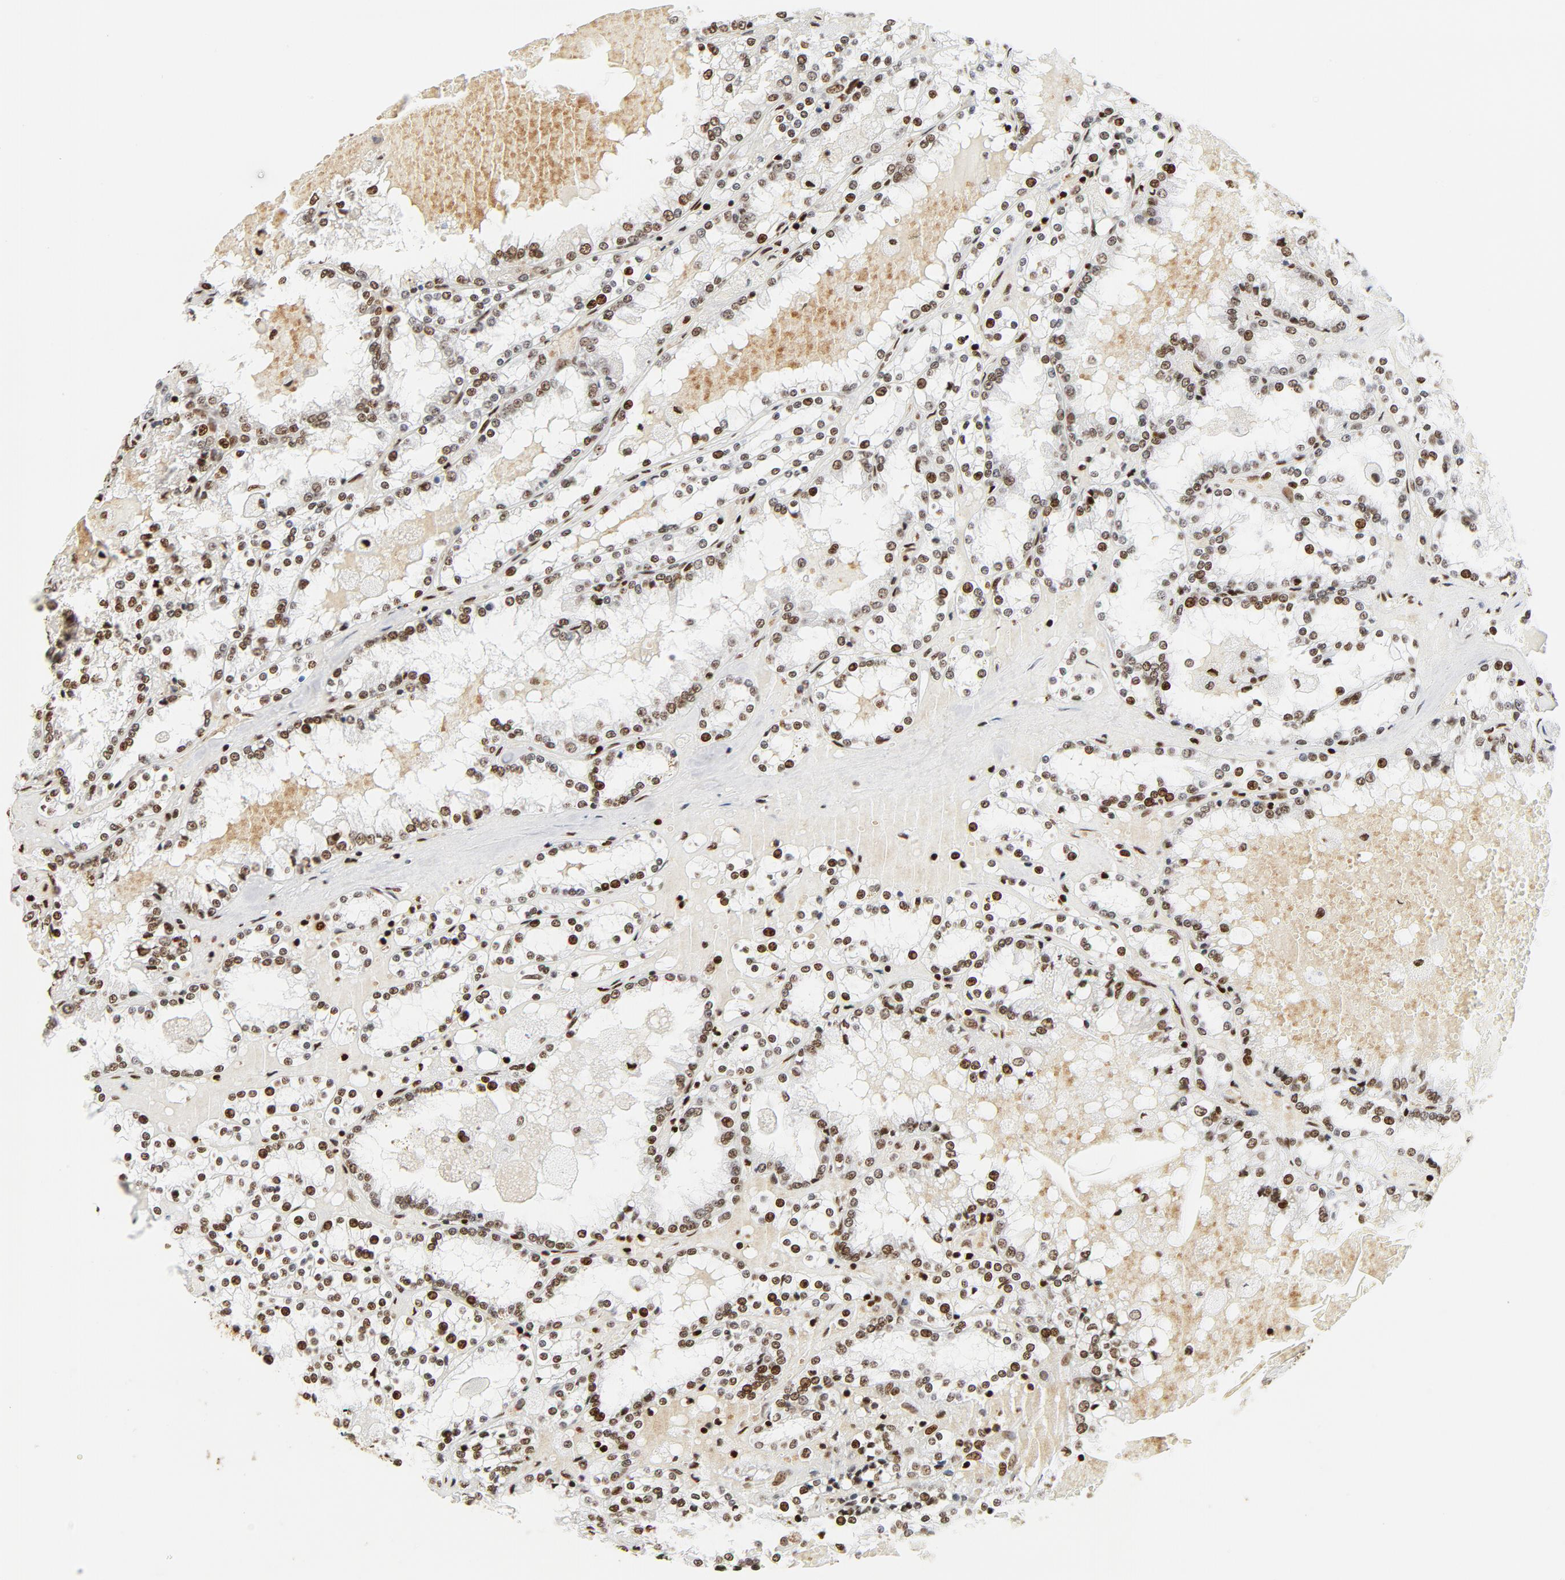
{"staining": {"intensity": "strong", "quantity": ">75%", "location": "nuclear"}, "tissue": "renal cancer", "cell_type": "Tumor cells", "image_type": "cancer", "snomed": [{"axis": "morphology", "description": "Adenocarcinoma, NOS"}, {"axis": "topography", "description": "Kidney"}], "caption": "A high amount of strong nuclear positivity is identified in approximately >75% of tumor cells in renal cancer (adenocarcinoma) tissue.", "gene": "XRCC6", "patient": {"sex": "female", "age": 56}}